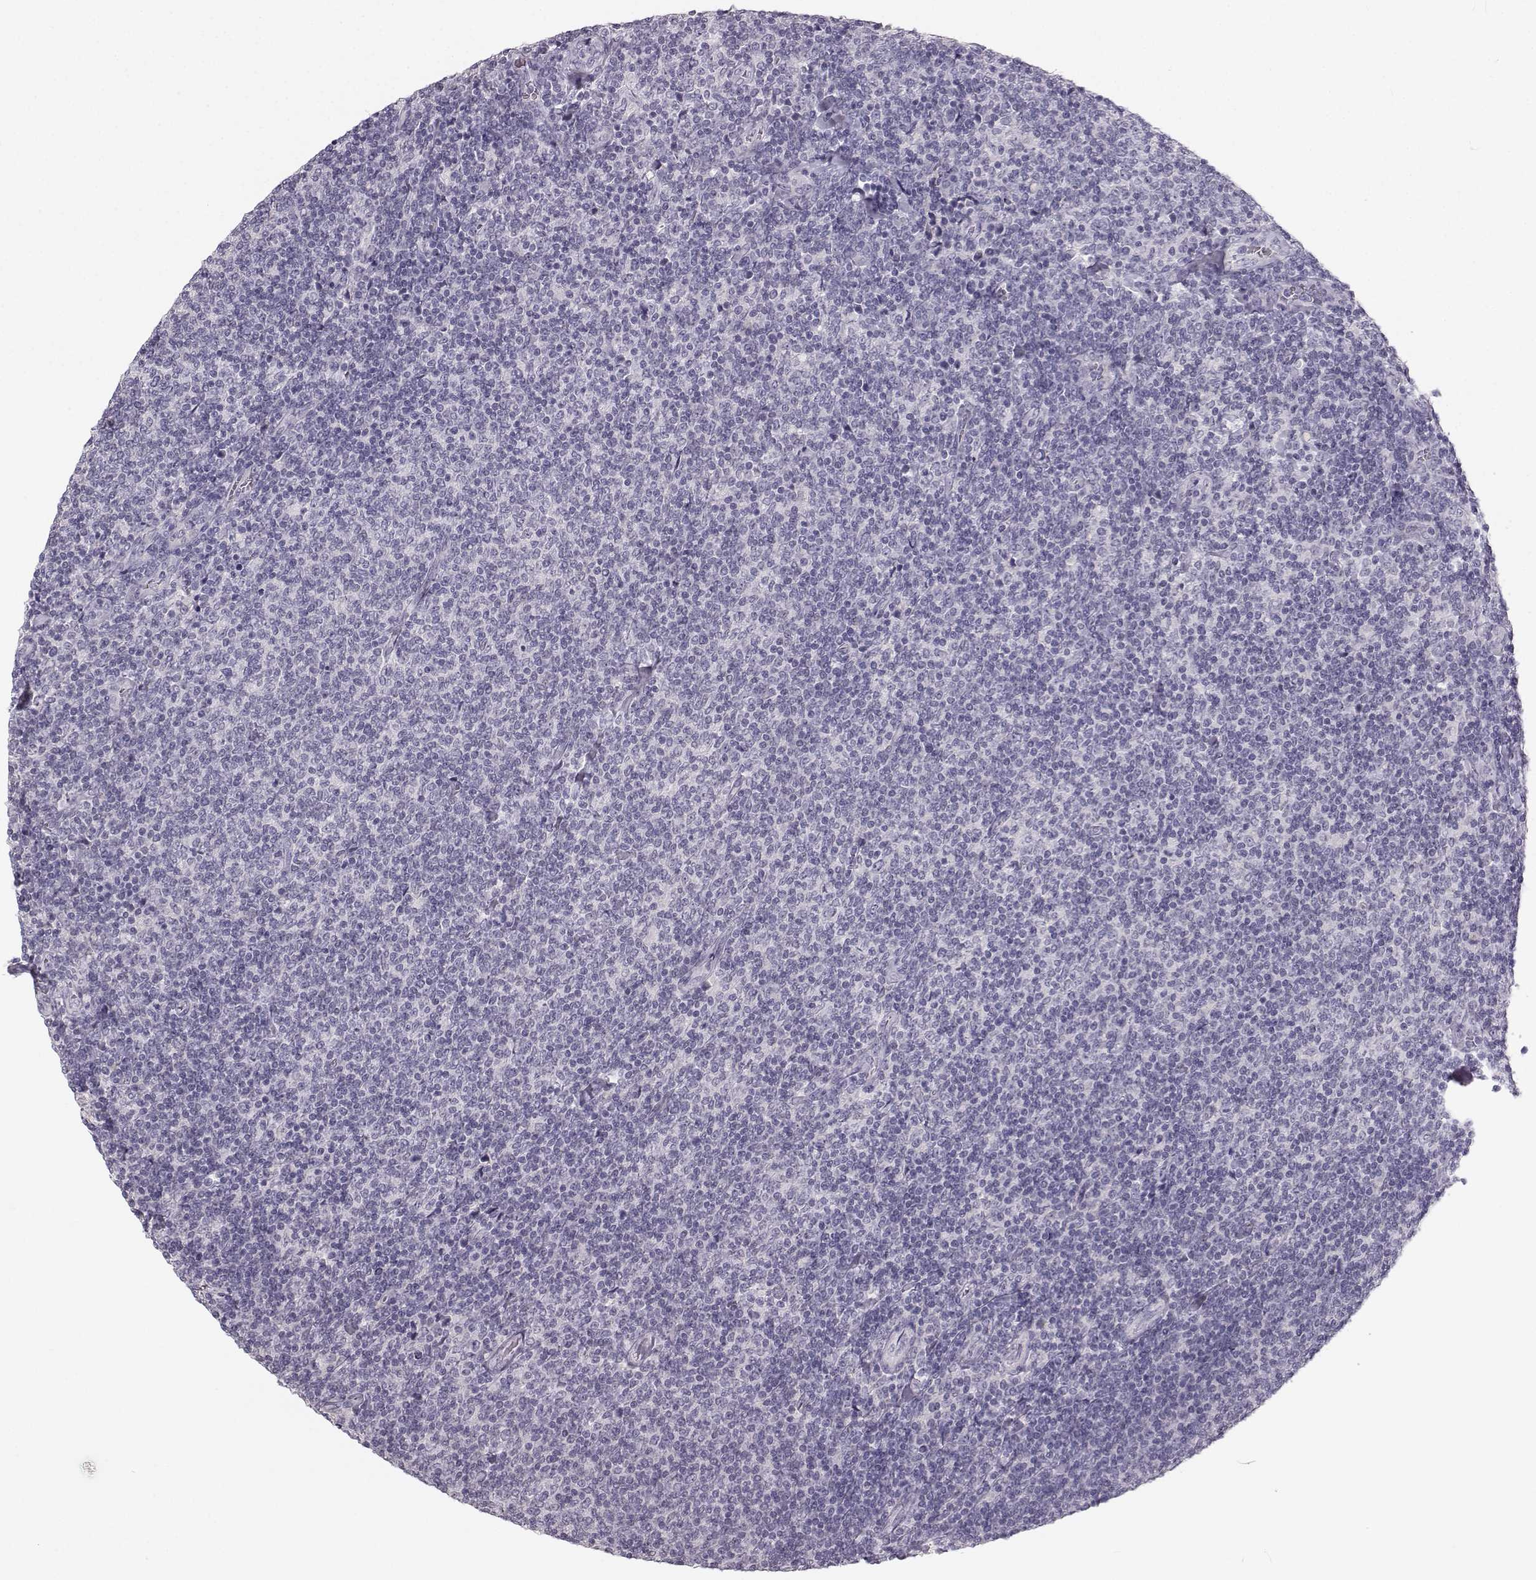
{"staining": {"intensity": "negative", "quantity": "none", "location": "none"}, "tissue": "lymphoma", "cell_type": "Tumor cells", "image_type": "cancer", "snomed": [{"axis": "morphology", "description": "Malignant lymphoma, non-Hodgkin's type, Low grade"}, {"axis": "topography", "description": "Lymph node"}], "caption": "IHC photomicrograph of malignant lymphoma, non-Hodgkin's type (low-grade) stained for a protein (brown), which exhibits no staining in tumor cells. Nuclei are stained in blue.", "gene": "OIP5", "patient": {"sex": "male", "age": 52}}